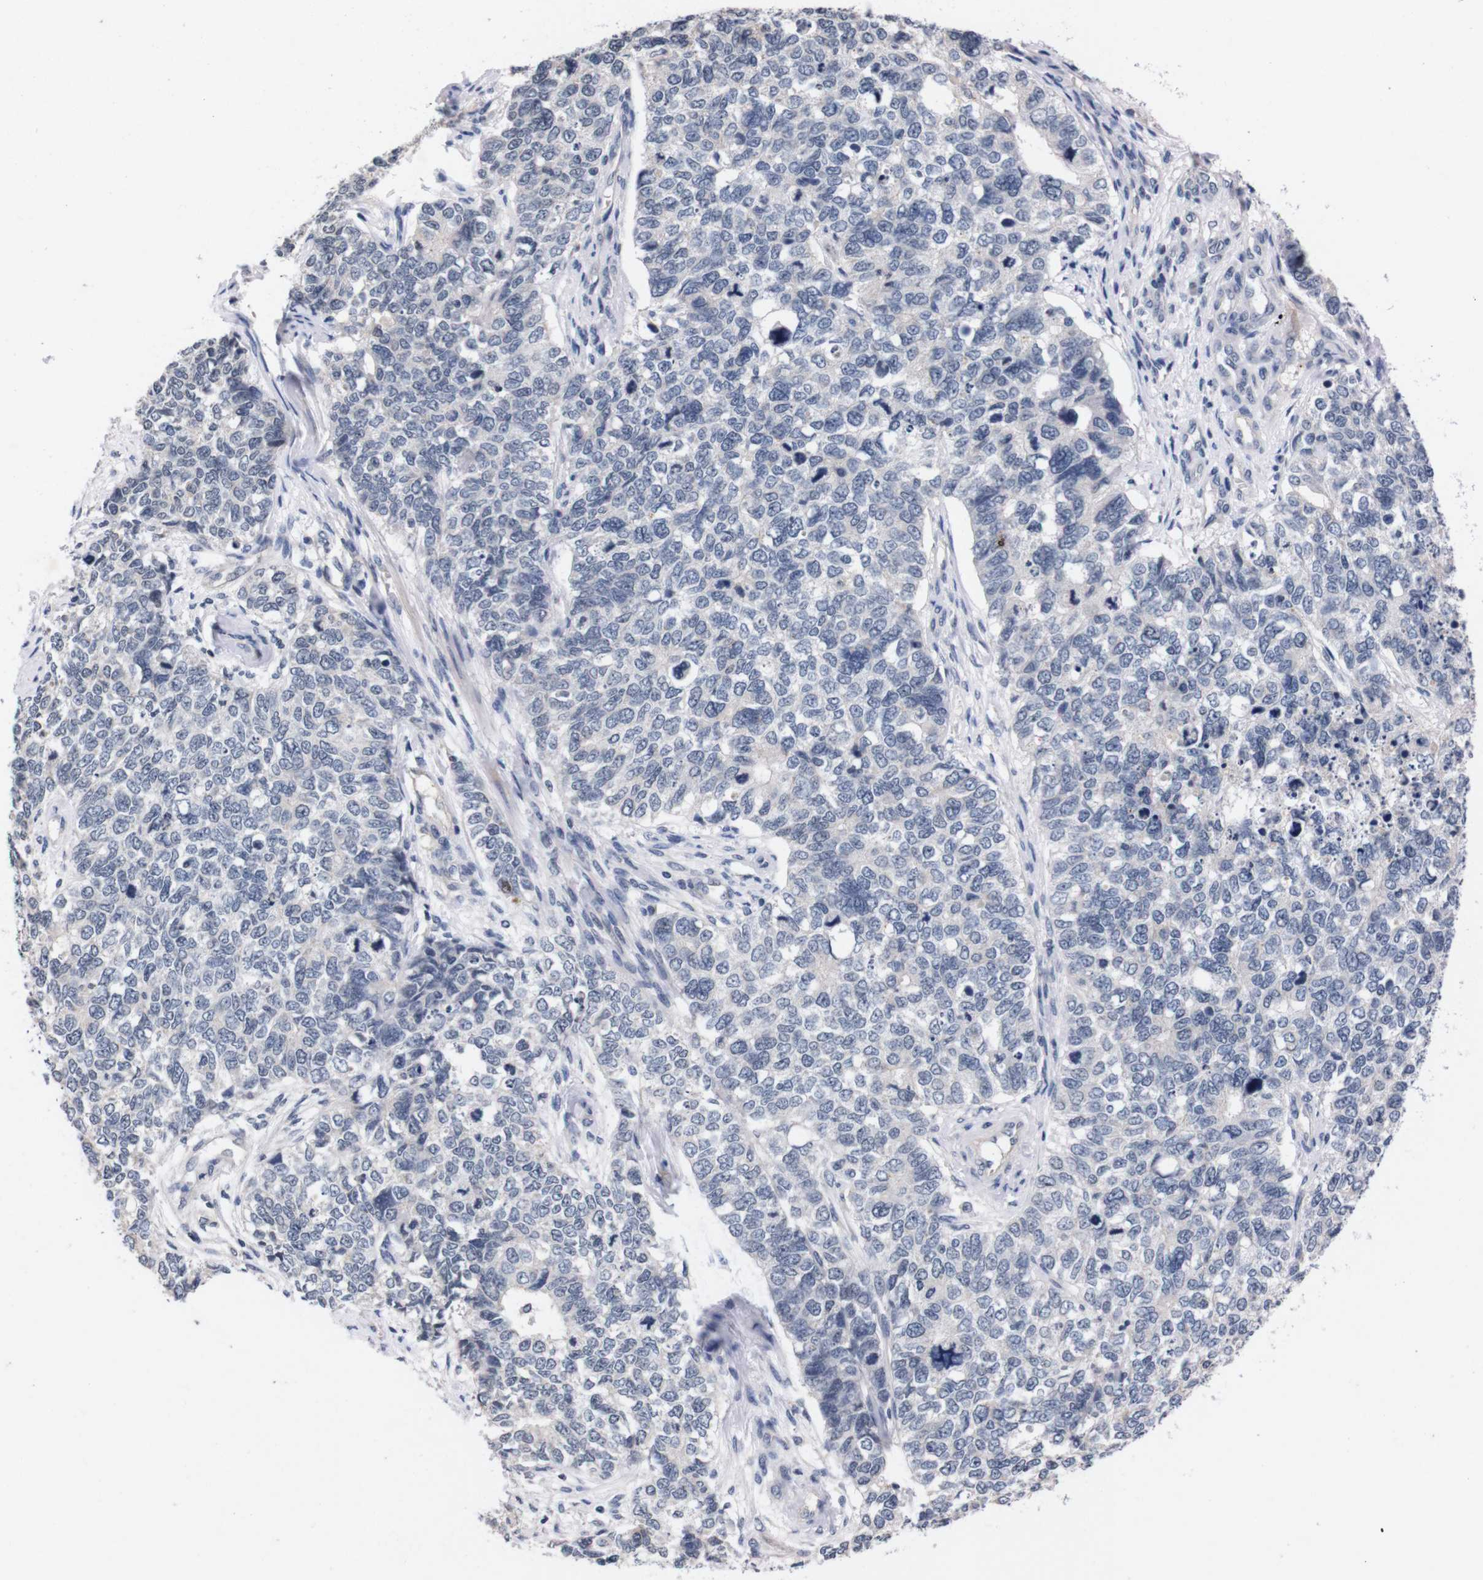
{"staining": {"intensity": "negative", "quantity": "none", "location": "none"}, "tissue": "cervical cancer", "cell_type": "Tumor cells", "image_type": "cancer", "snomed": [{"axis": "morphology", "description": "Squamous cell carcinoma, NOS"}, {"axis": "topography", "description": "Cervix"}], "caption": "DAB immunohistochemical staining of cervical cancer displays no significant staining in tumor cells.", "gene": "TNFRSF21", "patient": {"sex": "female", "age": 63}}